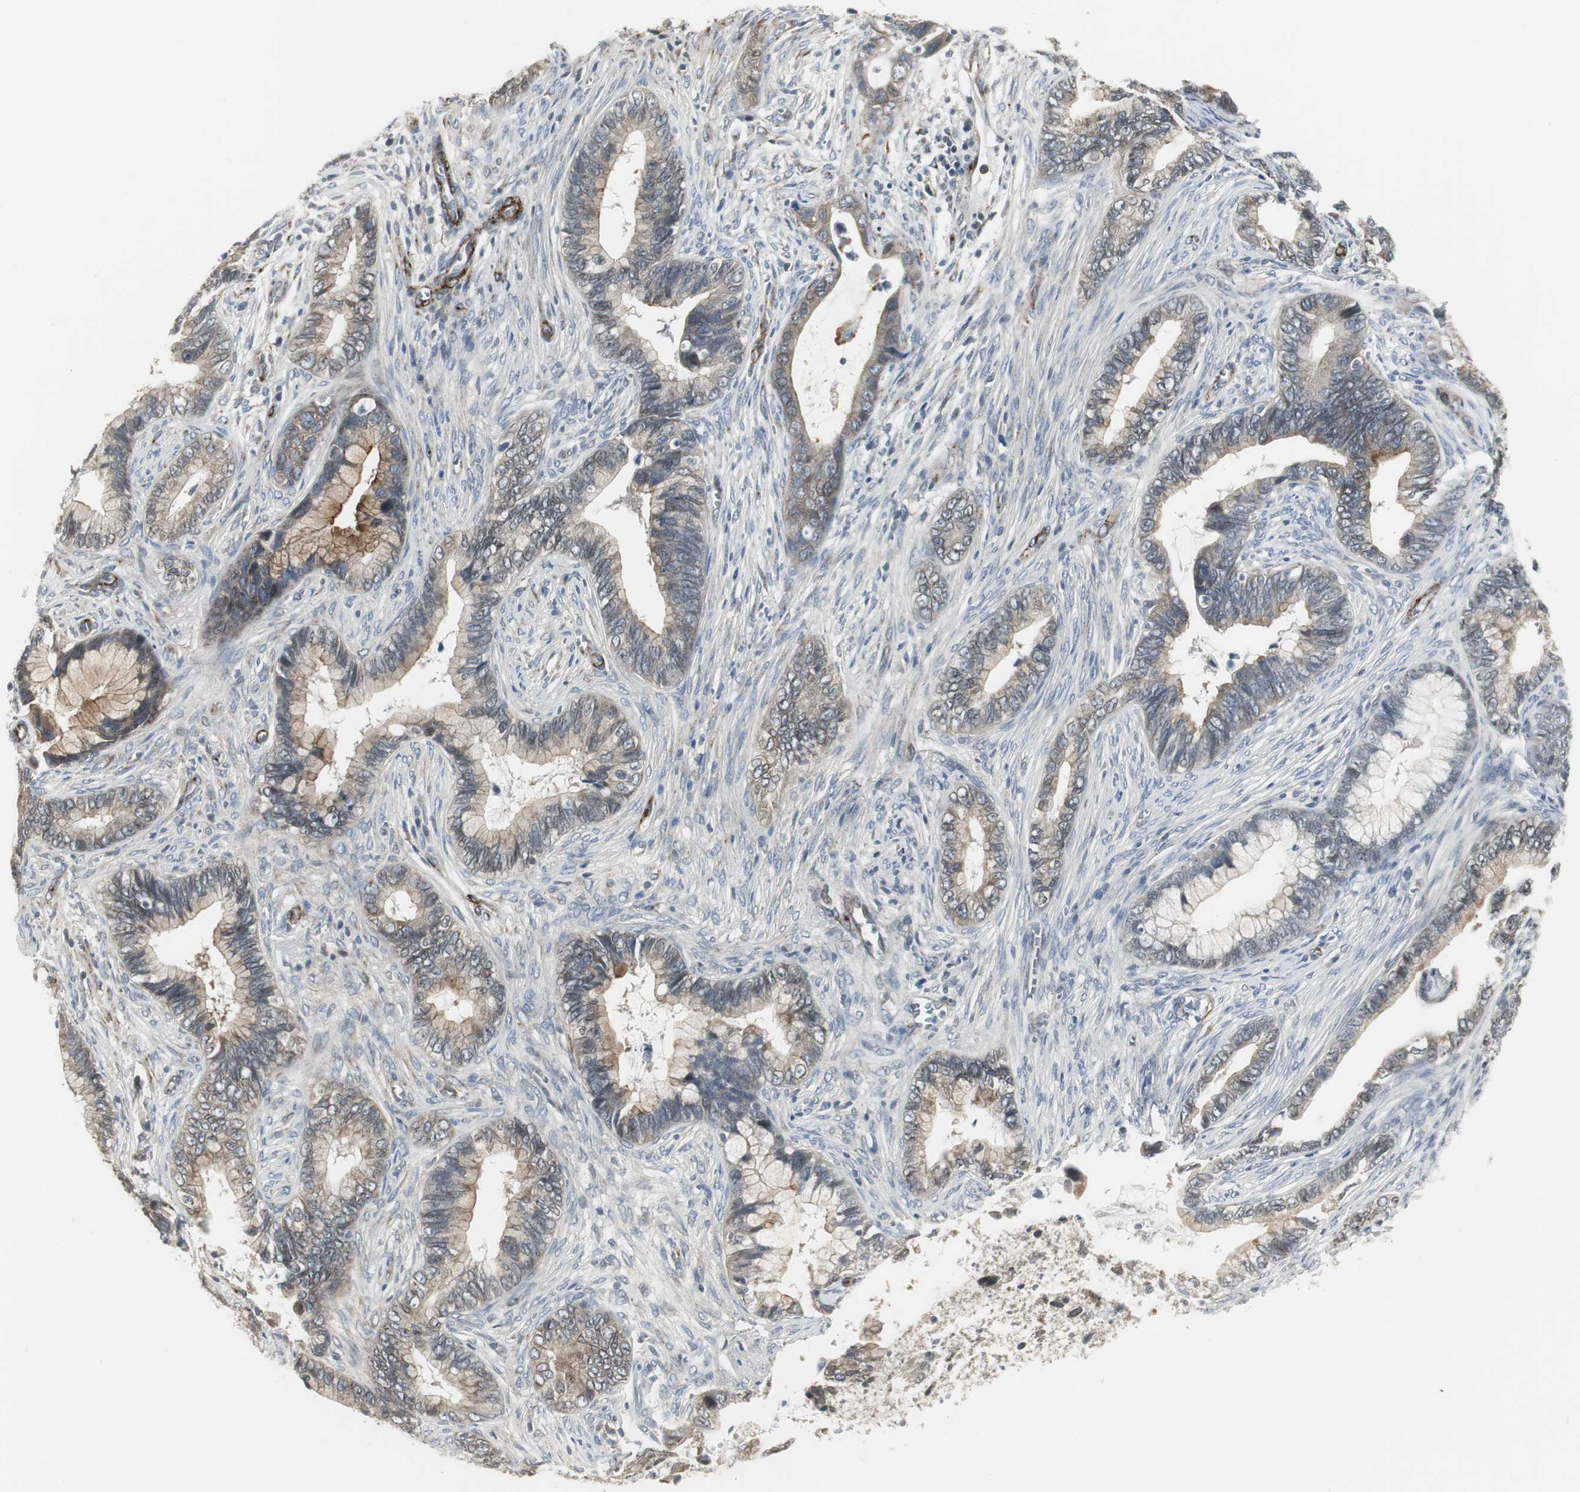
{"staining": {"intensity": "weak", "quantity": "<25%", "location": "cytoplasmic/membranous"}, "tissue": "cervical cancer", "cell_type": "Tumor cells", "image_type": "cancer", "snomed": [{"axis": "morphology", "description": "Adenocarcinoma, NOS"}, {"axis": "topography", "description": "Cervix"}], "caption": "Tumor cells are negative for brown protein staining in cervical cancer (adenocarcinoma).", "gene": "SCYL3", "patient": {"sex": "female", "age": 44}}